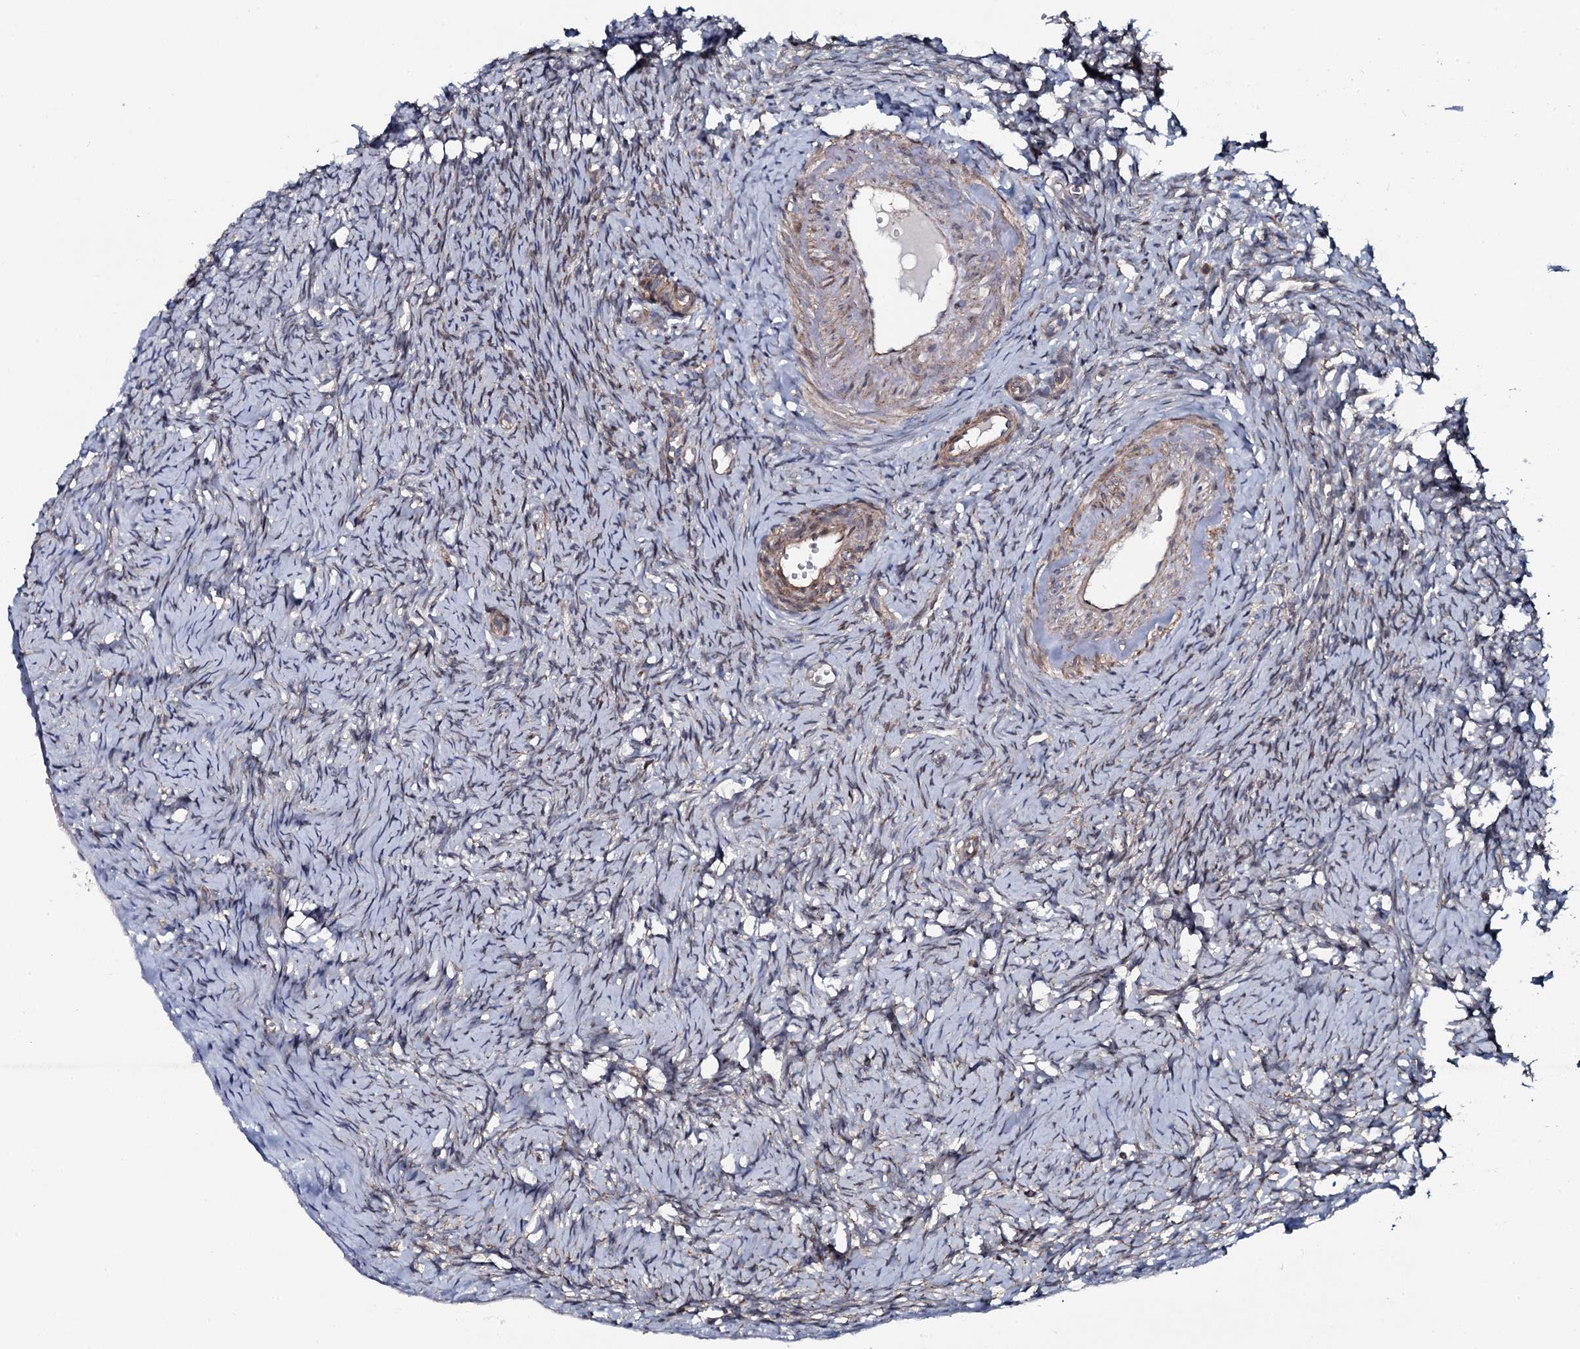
{"staining": {"intensity": "moderate", "quantity": "<25%", "location": "nuclear"}, "tissue": "ovary", "cell_type": "Ovarian stroma cells", "image_type": "normal", "snomed": [{"axis": "morphology", "description": "Normal tissue, NOS"}, {"axis": "topography", "description": "Ovary"}], "caption": "A high-resolution photomicrograph shows IHC staining of unremarkable ovary, which displays moderate nuclear staining in approximately <25% of ovarian stroma cells.", "gene": "KCTD4", "patient": {"sex": "female", "age": 51}}